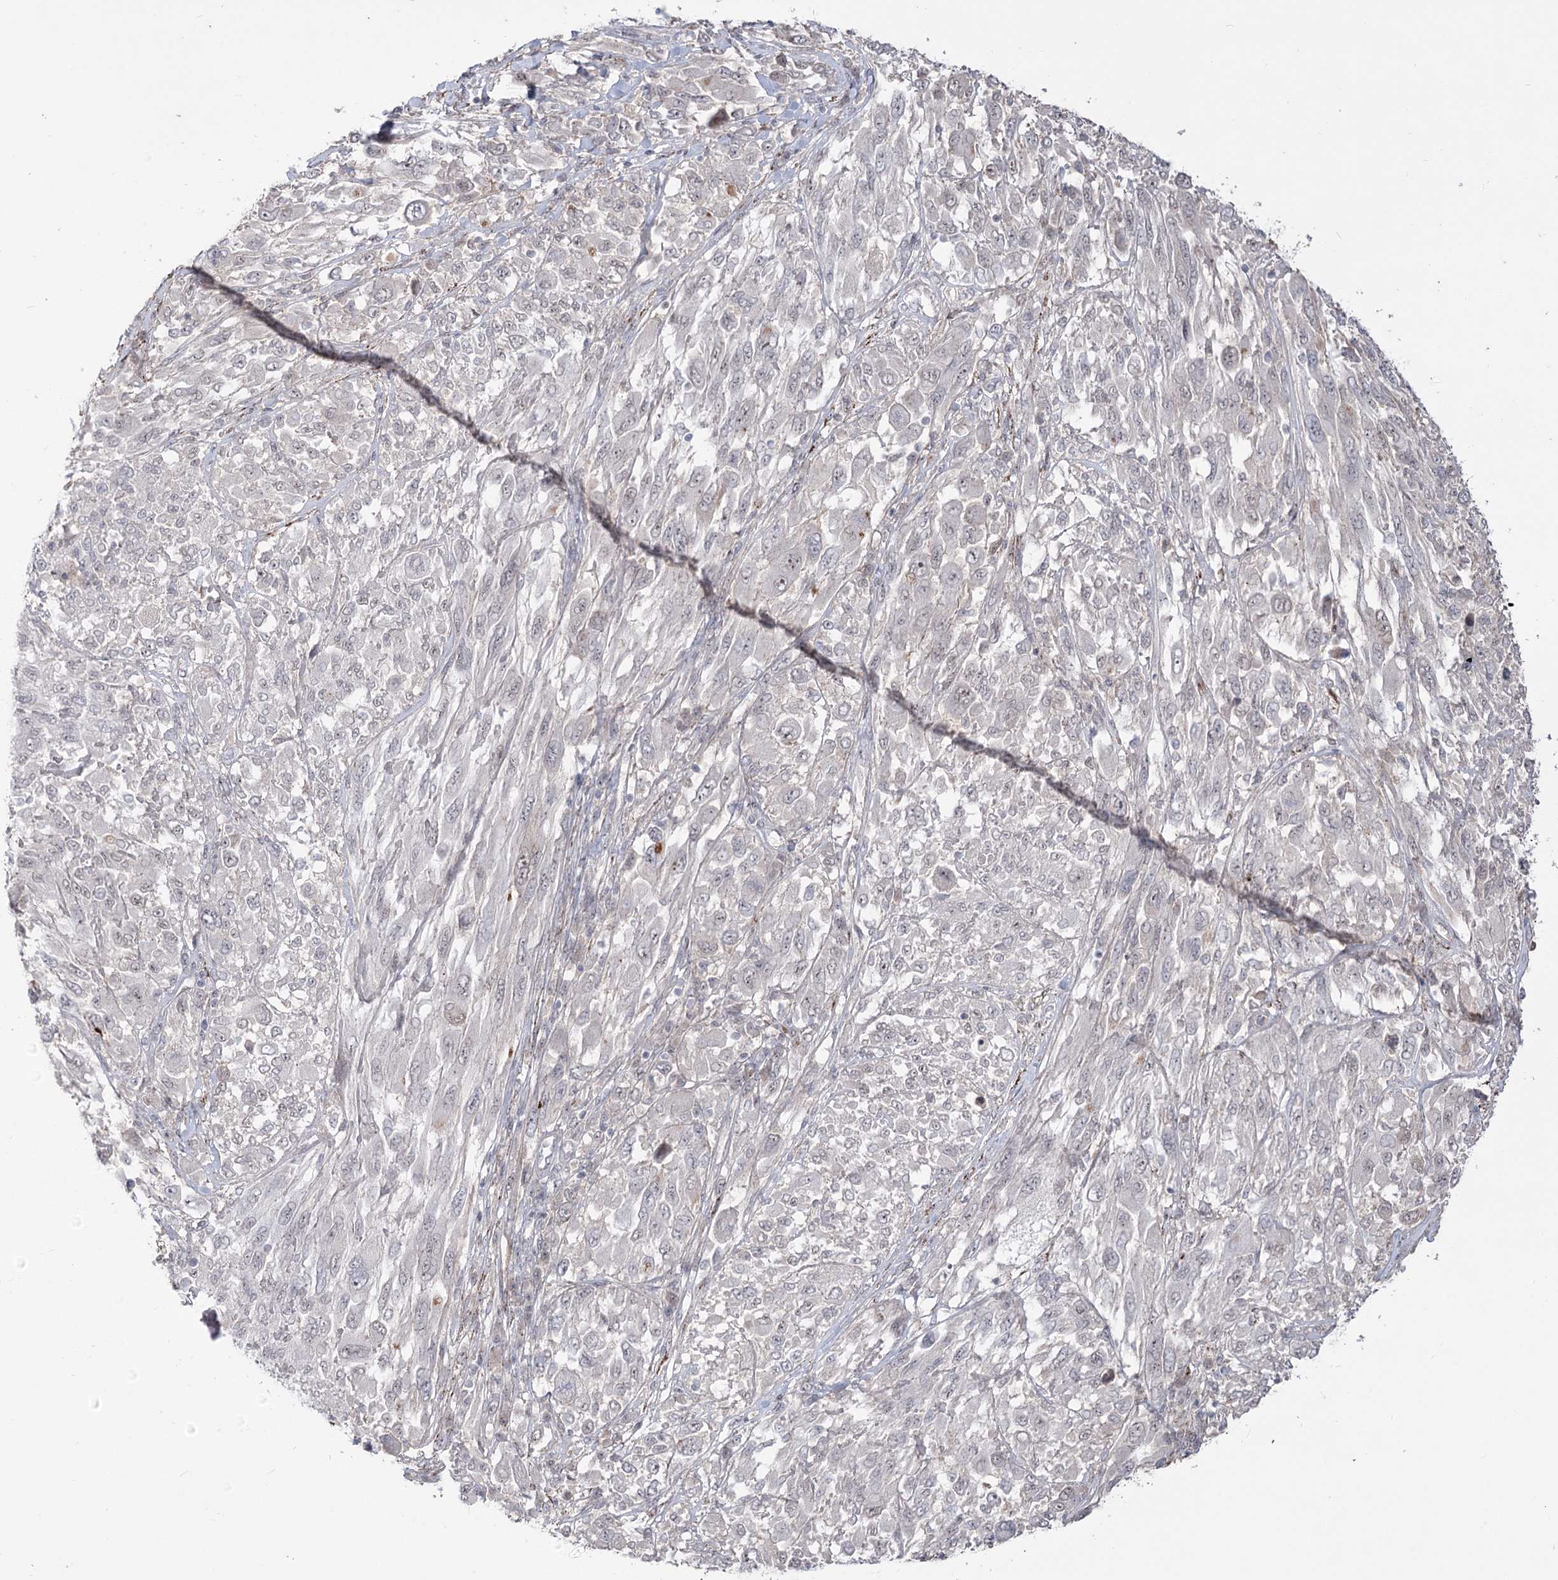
{"staining": {"intensity": "negative", "quantity": "none", "location": "none"}, "tissue": "melanoma", "cell_type": "Tumor cells", "image_type": "cancer", "snomed": [{"axis": "morphology", "description": "Malignant melanoma, NOS"}, {"axis": "topography", "description": "Skin"}], "caption": "An IHC image of melanoma is shown. There is no staining in tumor cells of melanoma. (DAB immunohistochemistry (IHC) with hematoxylin counter stain).", "gene": "ZSCAN23", "patient": {"sex": "female", "age": 91}}